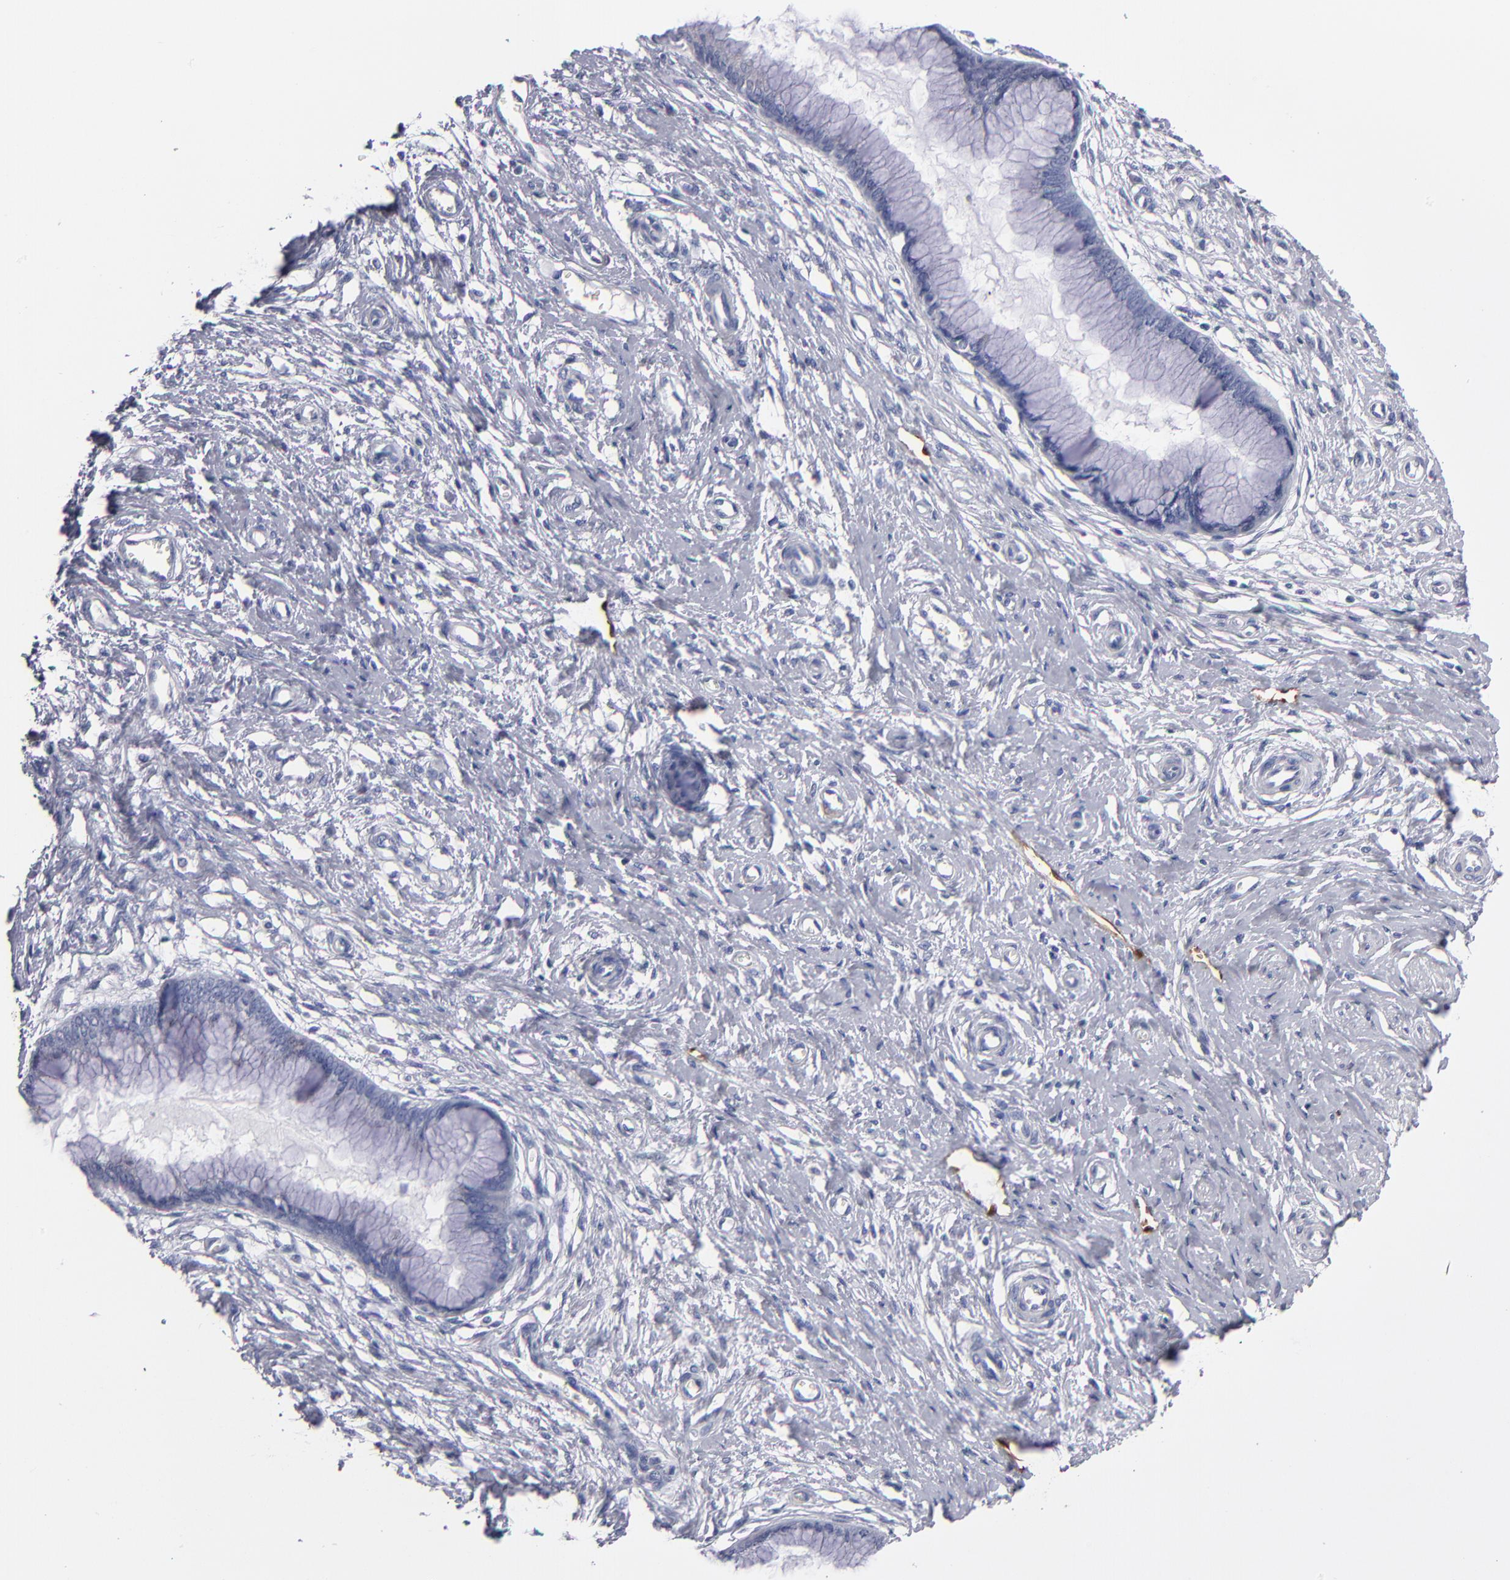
{"staining": {"intensity": "negative", "quantity": "none", "location": "none"}, "tissue": "cervix", "cell_type": "Glandular cells", "image_type": "normal", "snomed": [{"axis": "morphology", "description": "Normal tissue, NOS"}, {"axis": "topography", "description": "Cervix"}], "caption": "Immunohistochemistry (IHC) micrograph of benign cervix: human cervix stained with DAB displays no significant protein expression in glandular cells.", "gene": "FABP4", "patient": {"sex": "female", "age": 55}}